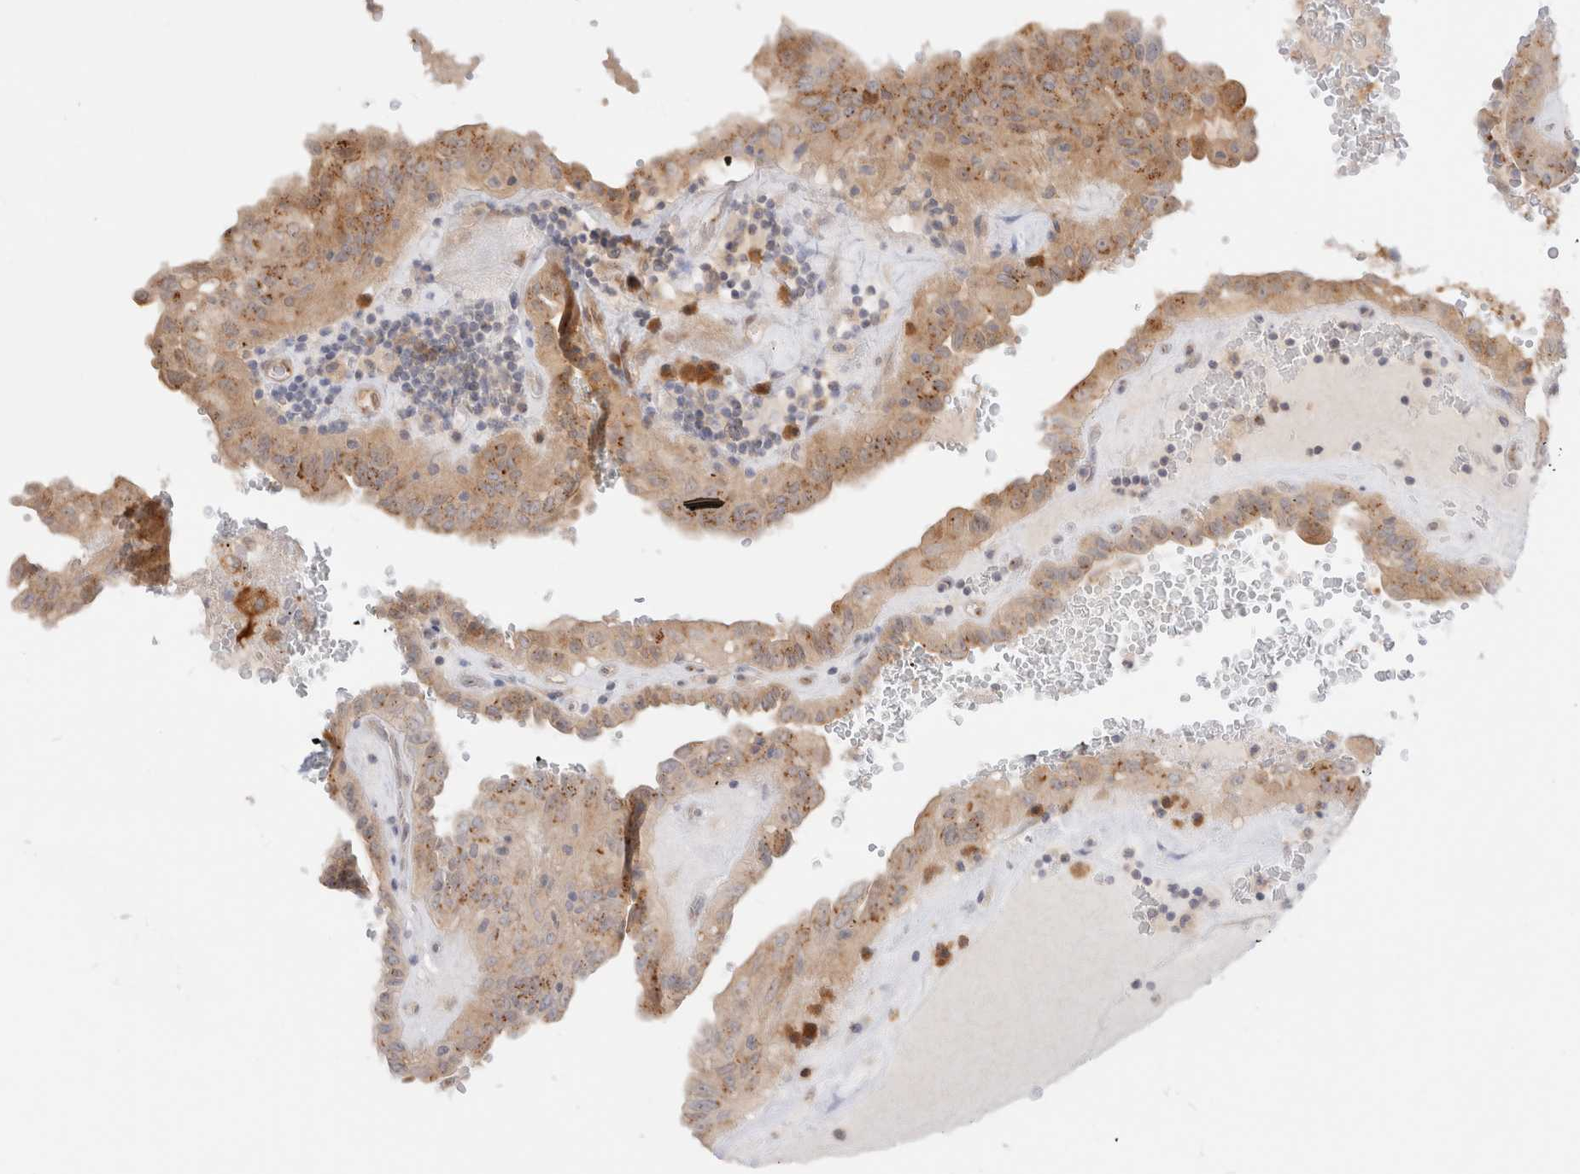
{"staining": {"intensity": "weak", "quantity": ">75%", "location": "cytoplasmic/membranous"}, "tissue": "thyroid cancer", "cell_type": "Tumor cells", "image_type": "cancer", "snomed": [{"axis": "morphology", "description": "Papillary adenocarcinoma, NOS"}, {"axis": "topography", "description": "Thyroid gland"}], "caption": "Thyroid papillary adenocarcinoma tissue shows weak cytoplasmic/membranous positivity in approximately >75% of tumor cells, visualized by immunohistochemistry. (DAB (3,3'-diaminobenzidine) IHC with brightfield microscopy, high magnification).", "gene": "EFCAB13", "patient": {"sex": "male", "age": 77}}